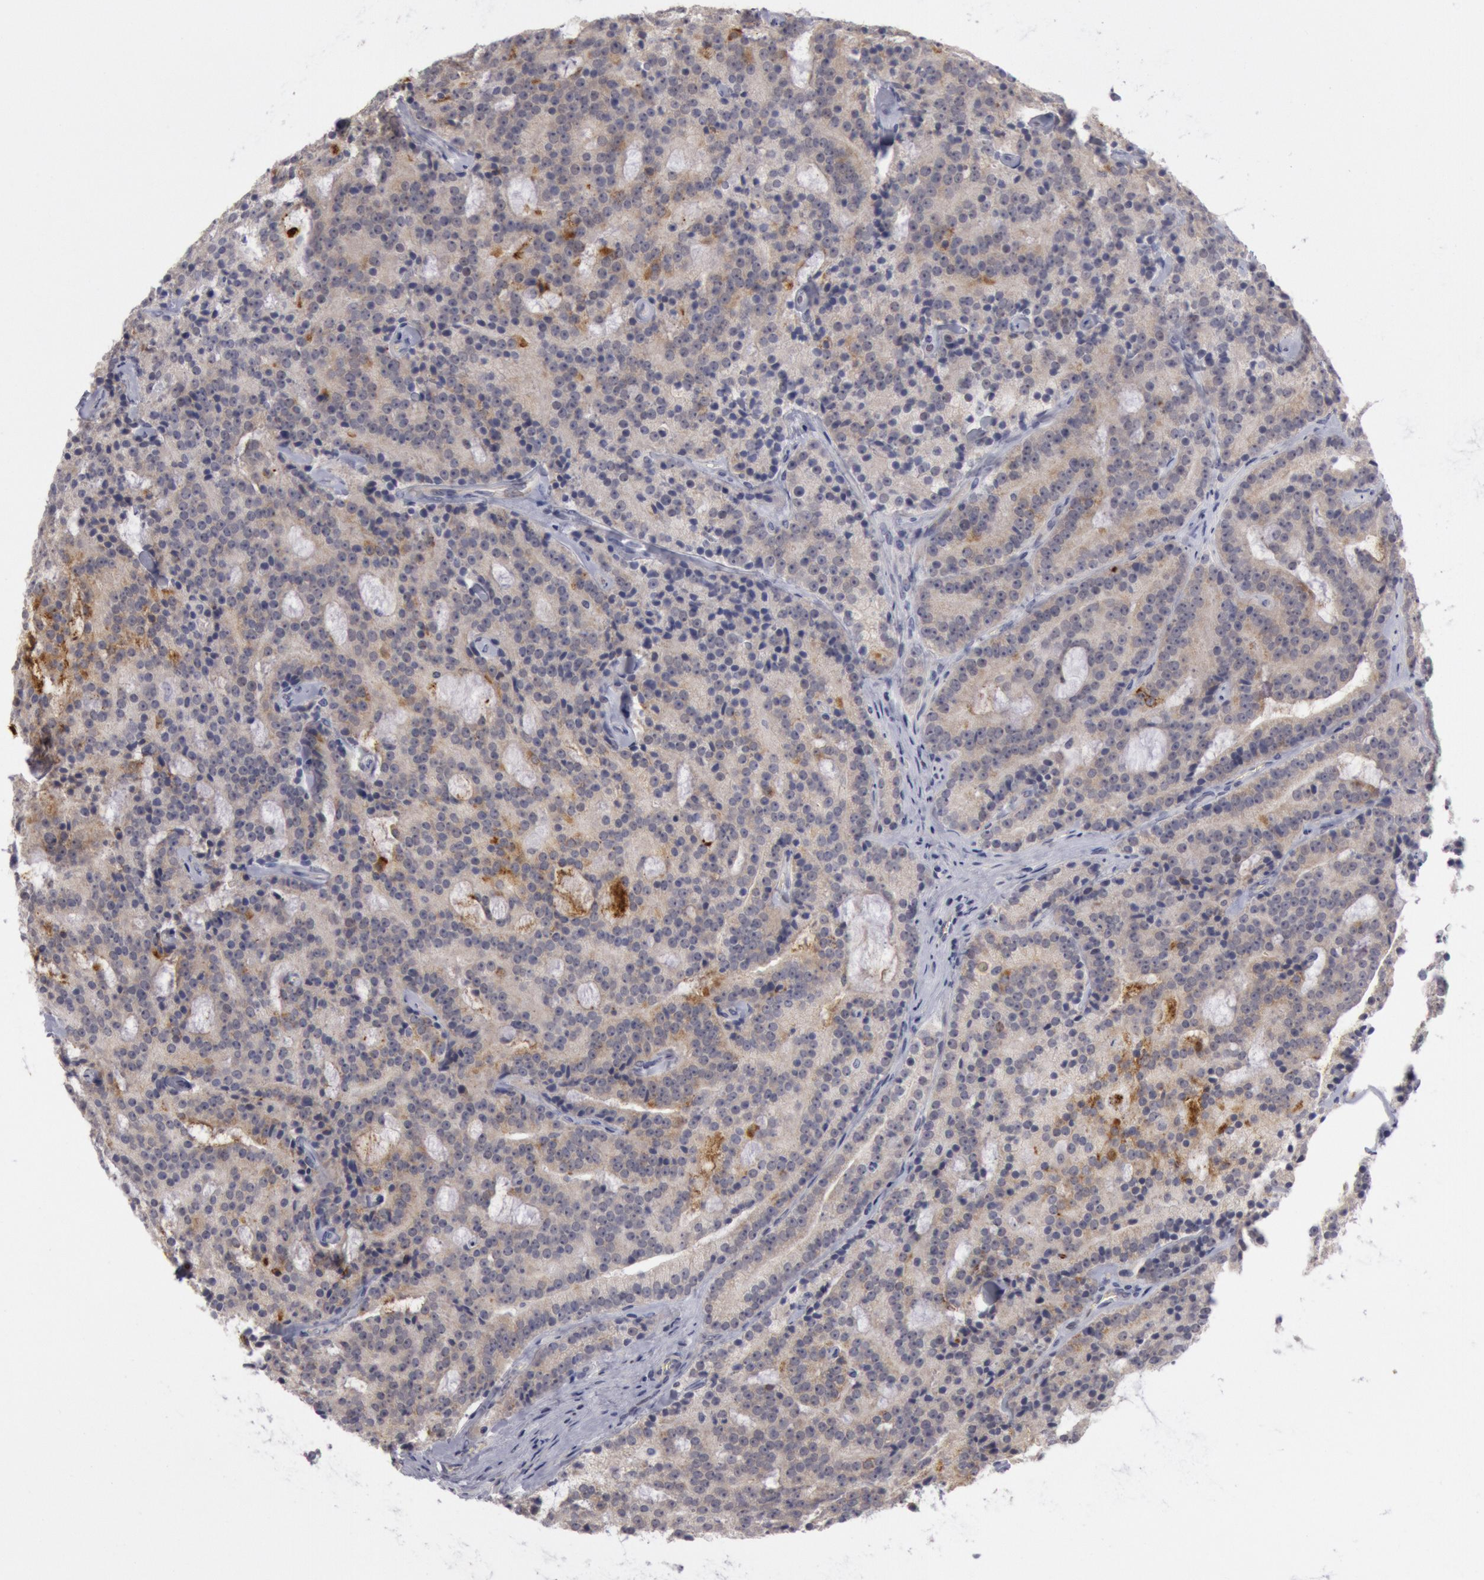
{"staining": {"intensity": "weak", "quantity": ">75%", "location": "cytoplasmic/membranous"}, "tissue": "prostate cancer", "cell_type": "Tumor cells", "image_type": "cancer", "snomed": [{"axis": "morphology", "description": "Adenocarcinoma, Medium grade"}, {"axis": "topography", "description": "Prostate"}], "caption": "Human medium-grade adenocarcinoma (prostate) stained with a protein marker reveals weak staining in tumor cells.", "gene": "JOSD1", "patient": {"sex": "male", "age": 65}}